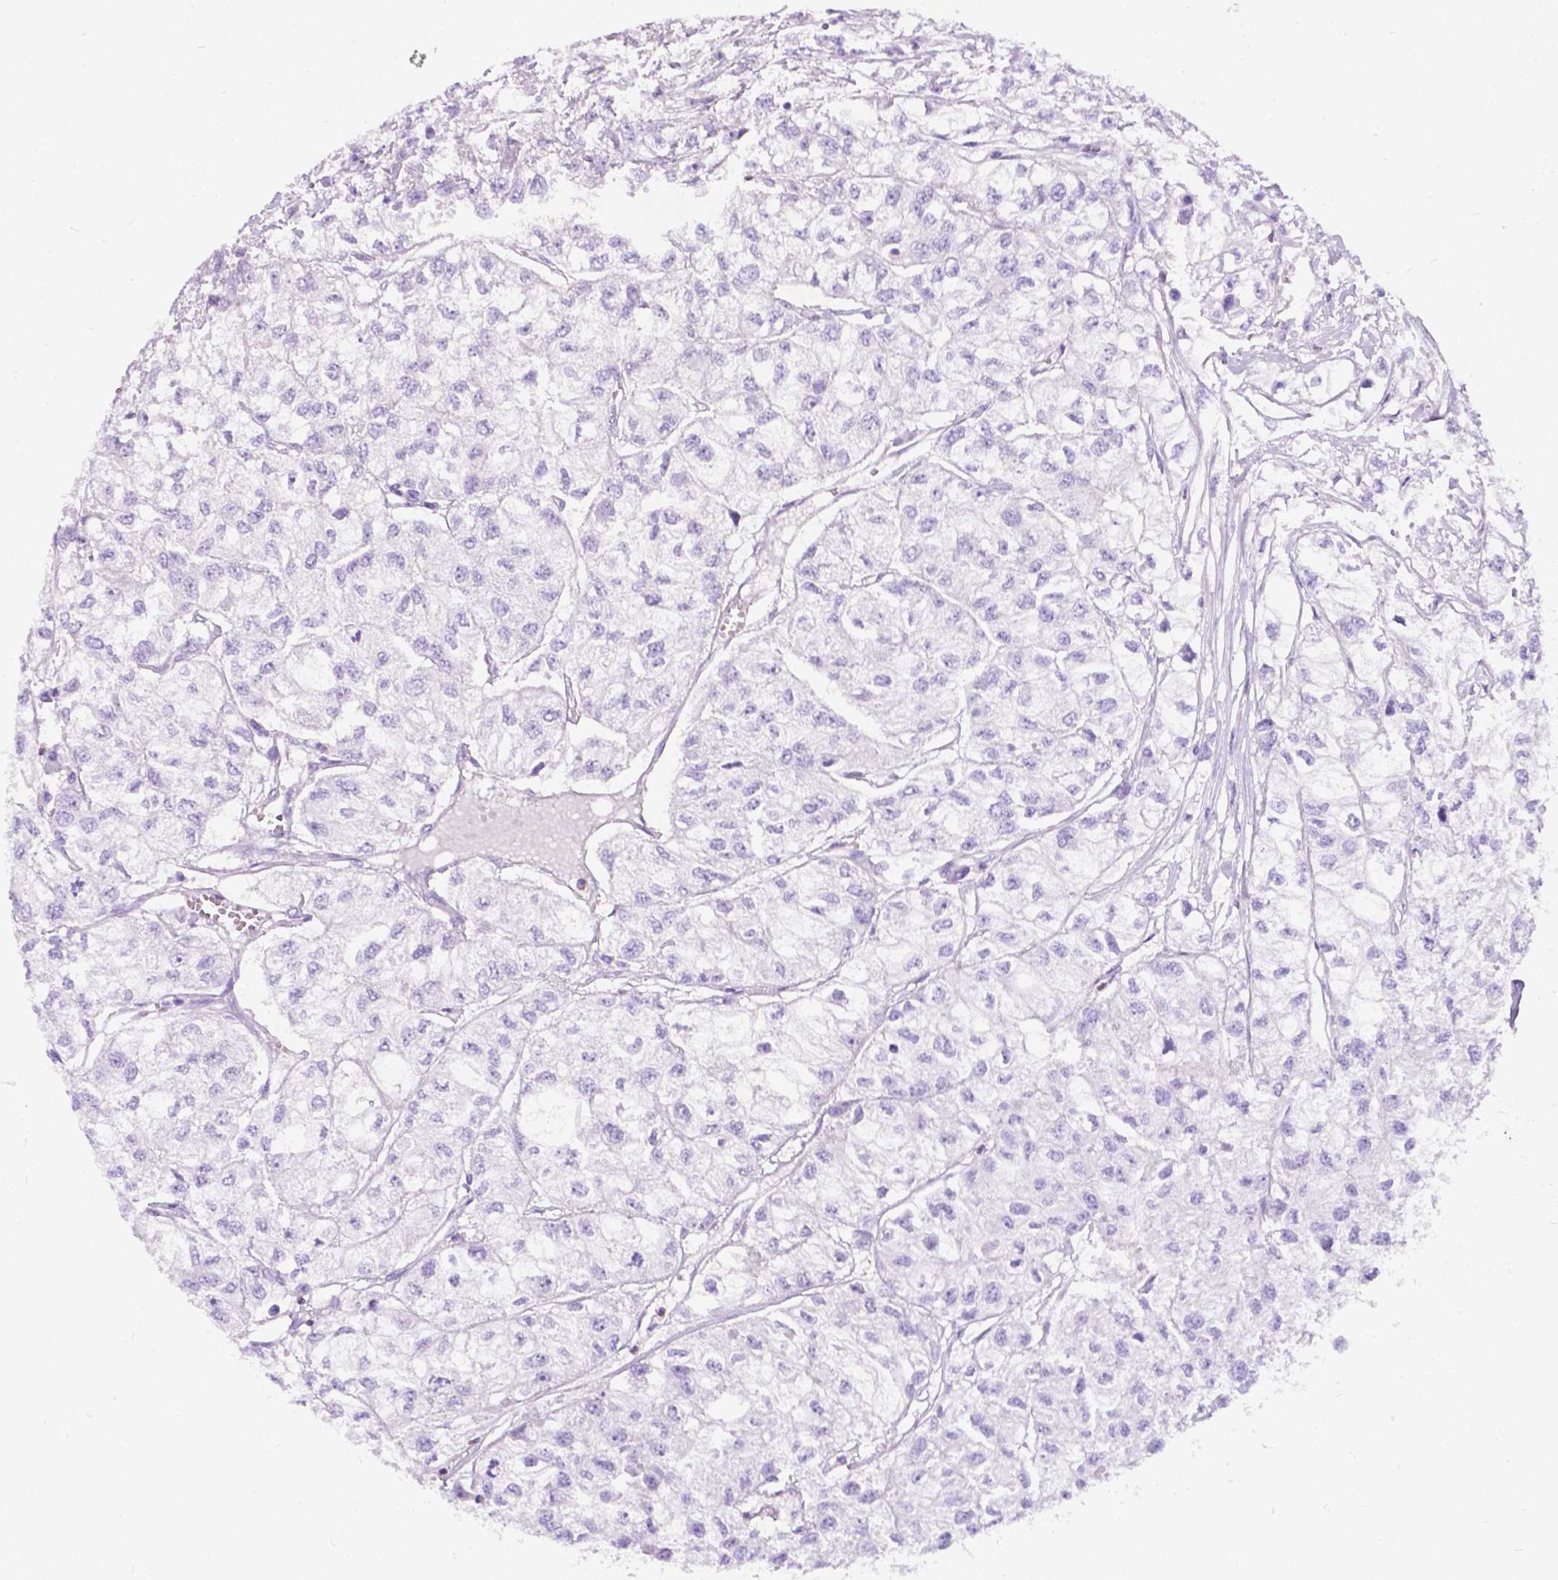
{"staining": {"intensity": "negative", "quantity": "none", "location": "none"}, "tissue": "renal cancer", "cell_type": "Tumor cells", "image_type": "cancer", "snomed": [{"axis": "morphology", "description": "Adenocarcinoma, NOS"}, {"axis": "topography", "description": "Kidney"}], "caption": "This is a histopathology image of immunohistochemistry staining of renal cancer (adenocarcinoma), which shows no staining in tumor cells.", "gene": "GNAO1", "patient": {"sex": "male", "age": 56}}